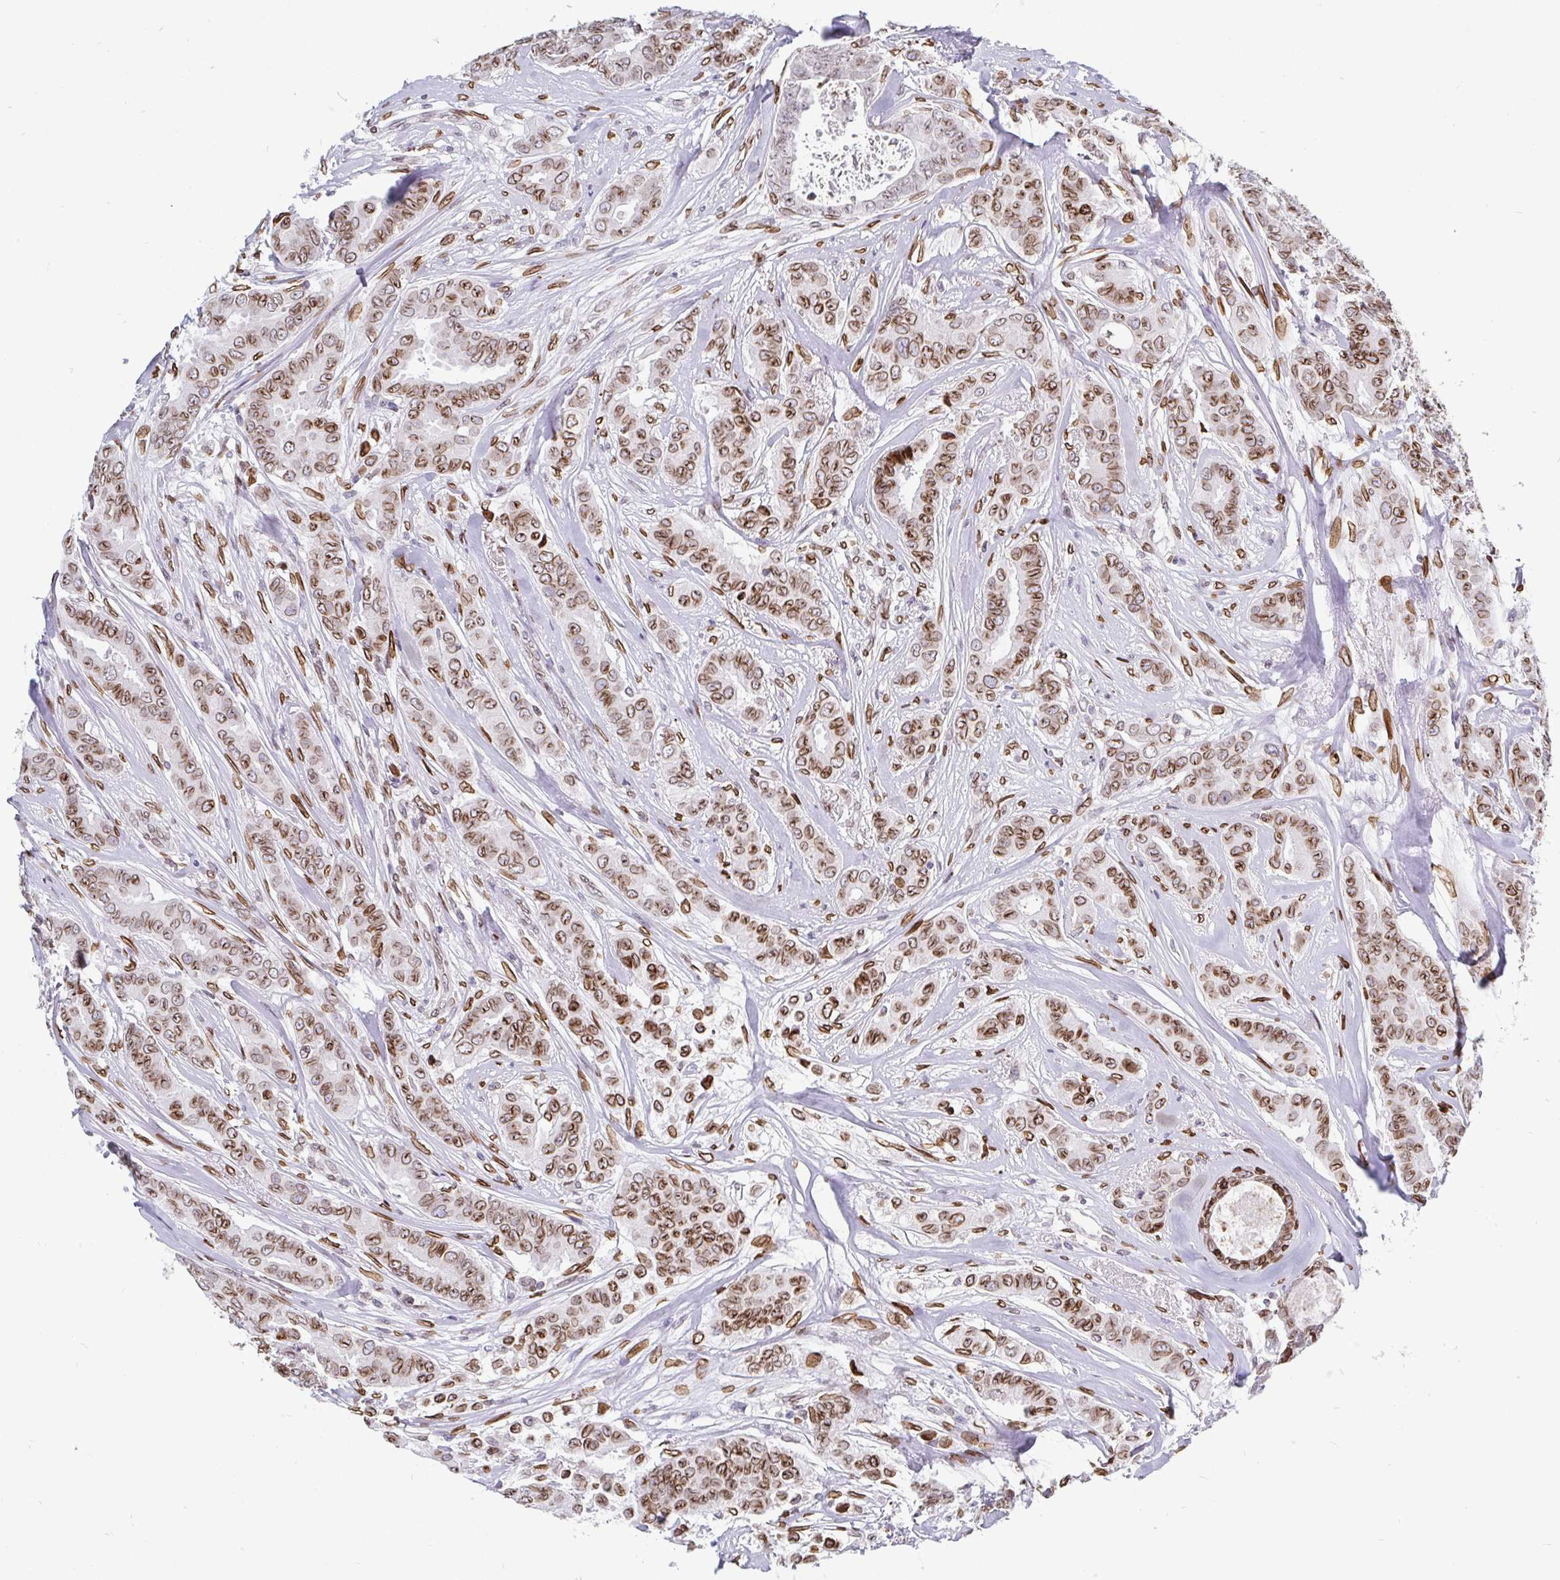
{"staining": {"intensity": "moderate", "quantity": ">75%", "location": "cytoplasmic/membranous,nuclear"}, "tissue": "breast cancer", "cell_type": "Tumor cells", "image_type": "cancer", "snomed": [{"axis": "morphology", "description": "Duct carcinoma"}, {"axis": "topography", "description": "Breast"}], "caption": "Immunohistochemistry (IHC) (DAB) staining of human breast cancer shows moderate cytoplasmic/membranous and nuclear protein positivity in approximately >75% of tumor cells.", "gene": "EMD", "patient": {"sex": "female", "age": 45}}